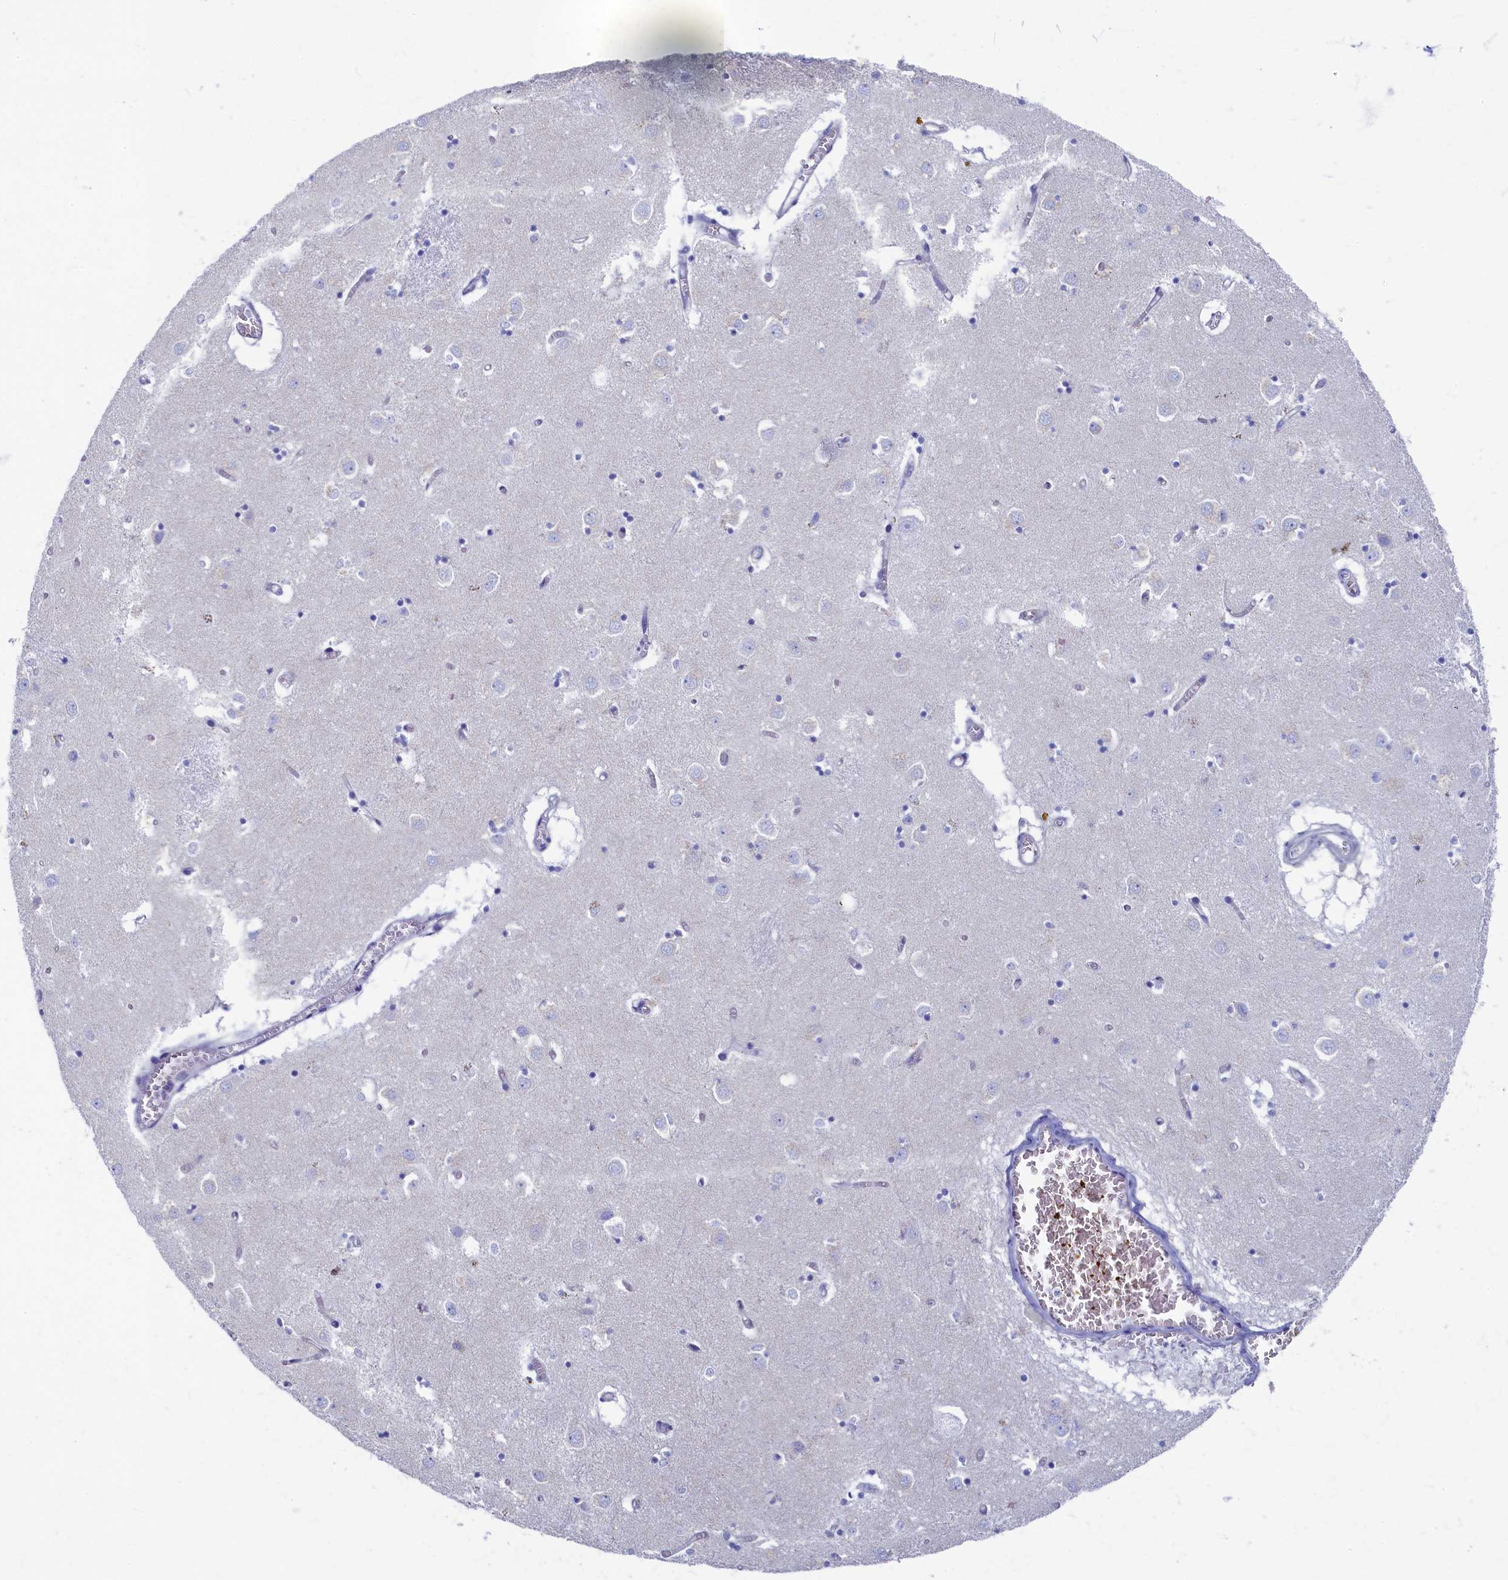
{"staining": {"intensity": "negative", "quantity": "none", "location": "none"}, "tissue": "caudate", "cell_type": "Glial cells", "image_type": "normal", "snomed": [{"axis": "morphology", "description": "Normal tissue, NOS"}, {"axis": "topography", "description": "Lateral ventricle wall"}], "caption": "Caudate was stained to show a protein in brown. There is no significant expression in glial cells. (DAB (3,3'-diaminobenzidine) IHC with hematoxylin counter stain).", "gene": "OCIAD2", "patient": {"sex": "male", "age": 70}}